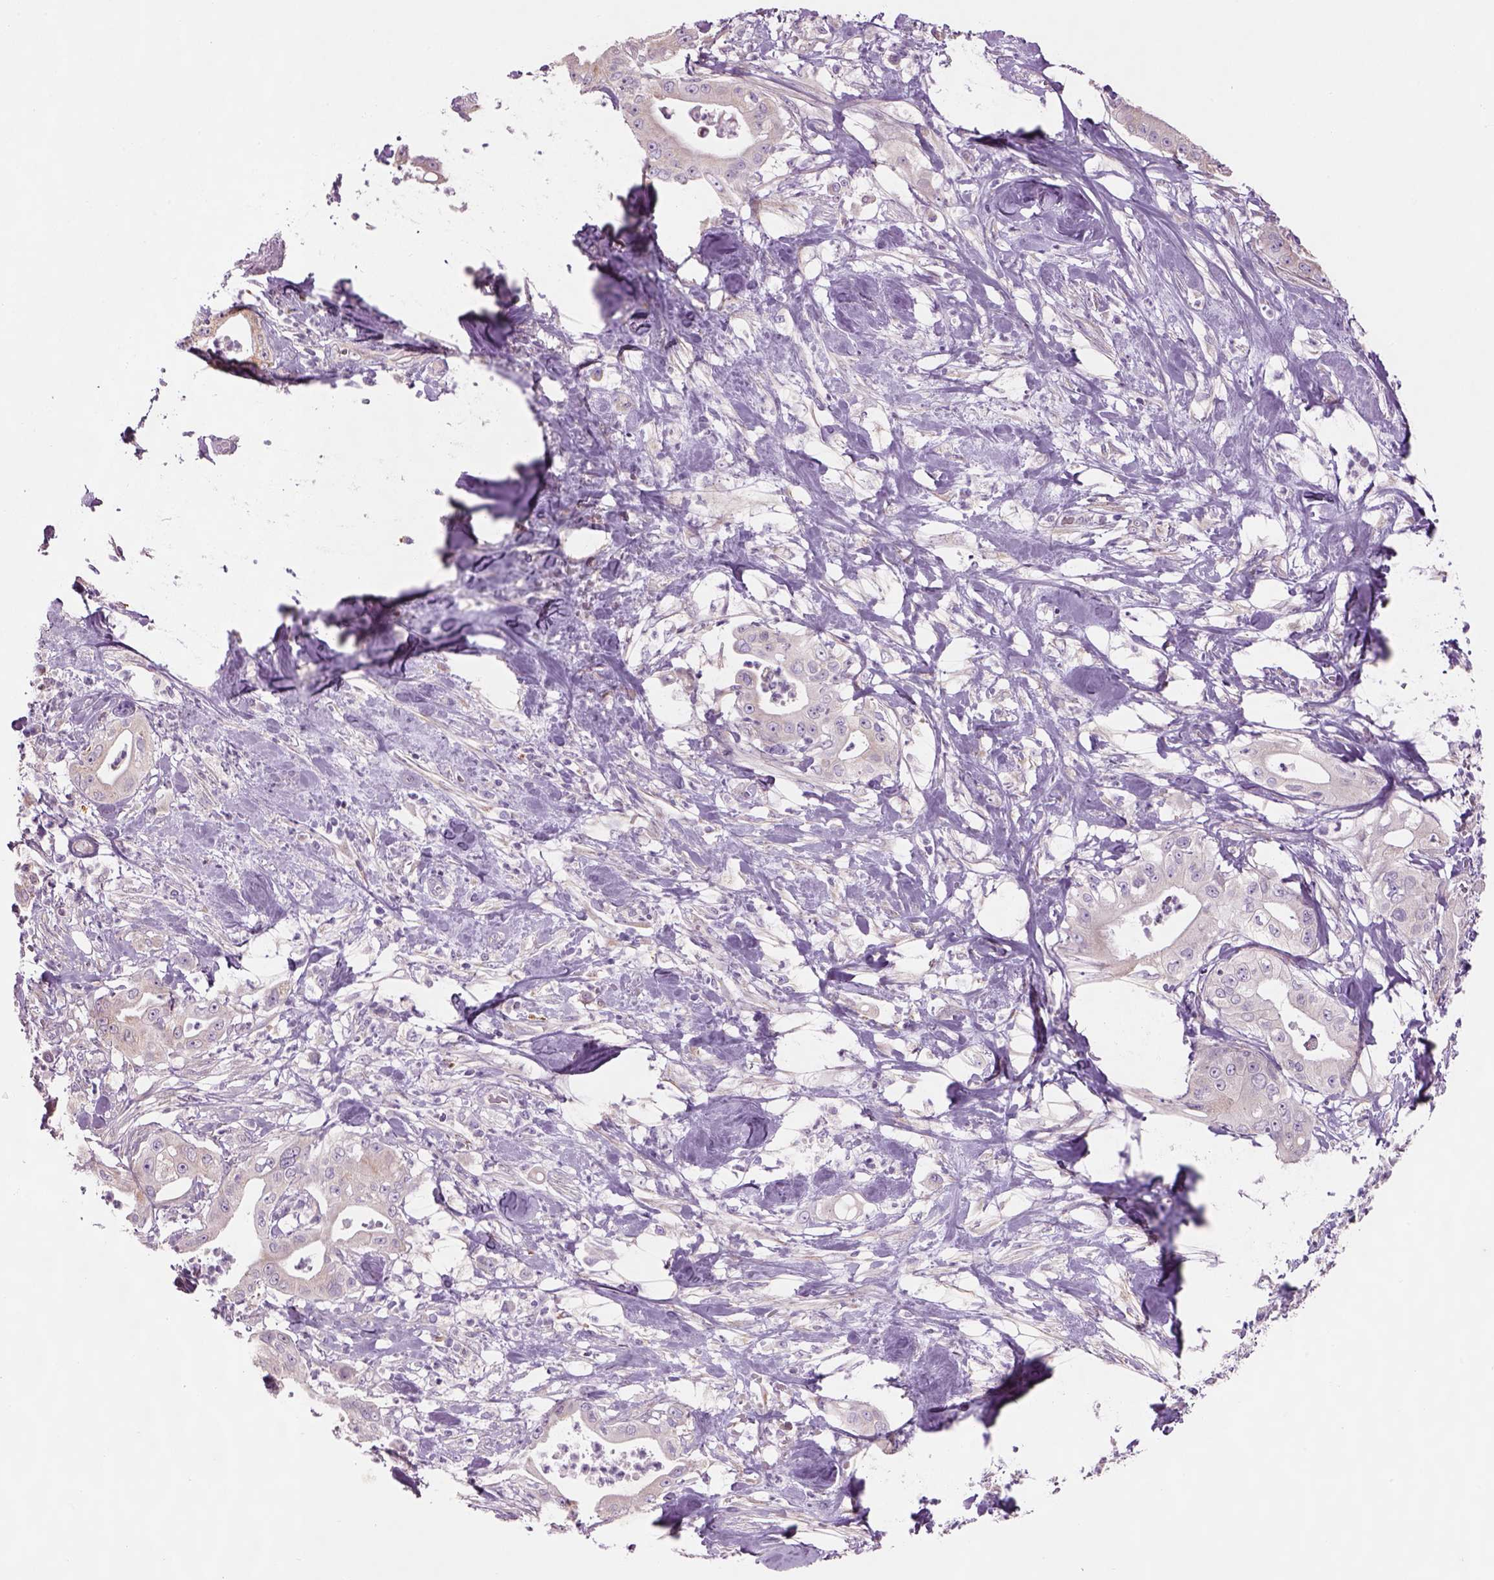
{"staining": {"intensity": "weak", "quantity": "<25%", "location": "cytoplasmic/membranous"}, "tissue": "pancreatic cancer", "cell_type": "Tumor cells", "image_type": "cancer", "snomed": [{"axis": "morphology", "description": "Adenocarcinoma, NOS"}, {"axis": "topography", "description": "Pancreas"}], "caption": "This is an immunohistochemistry histopathology image of pancreatic cancer (adenocarcinoma). There is no positivity in tumor cells.", "gene": "IFT52", "patient": {"sex": "male", "age": 71}}